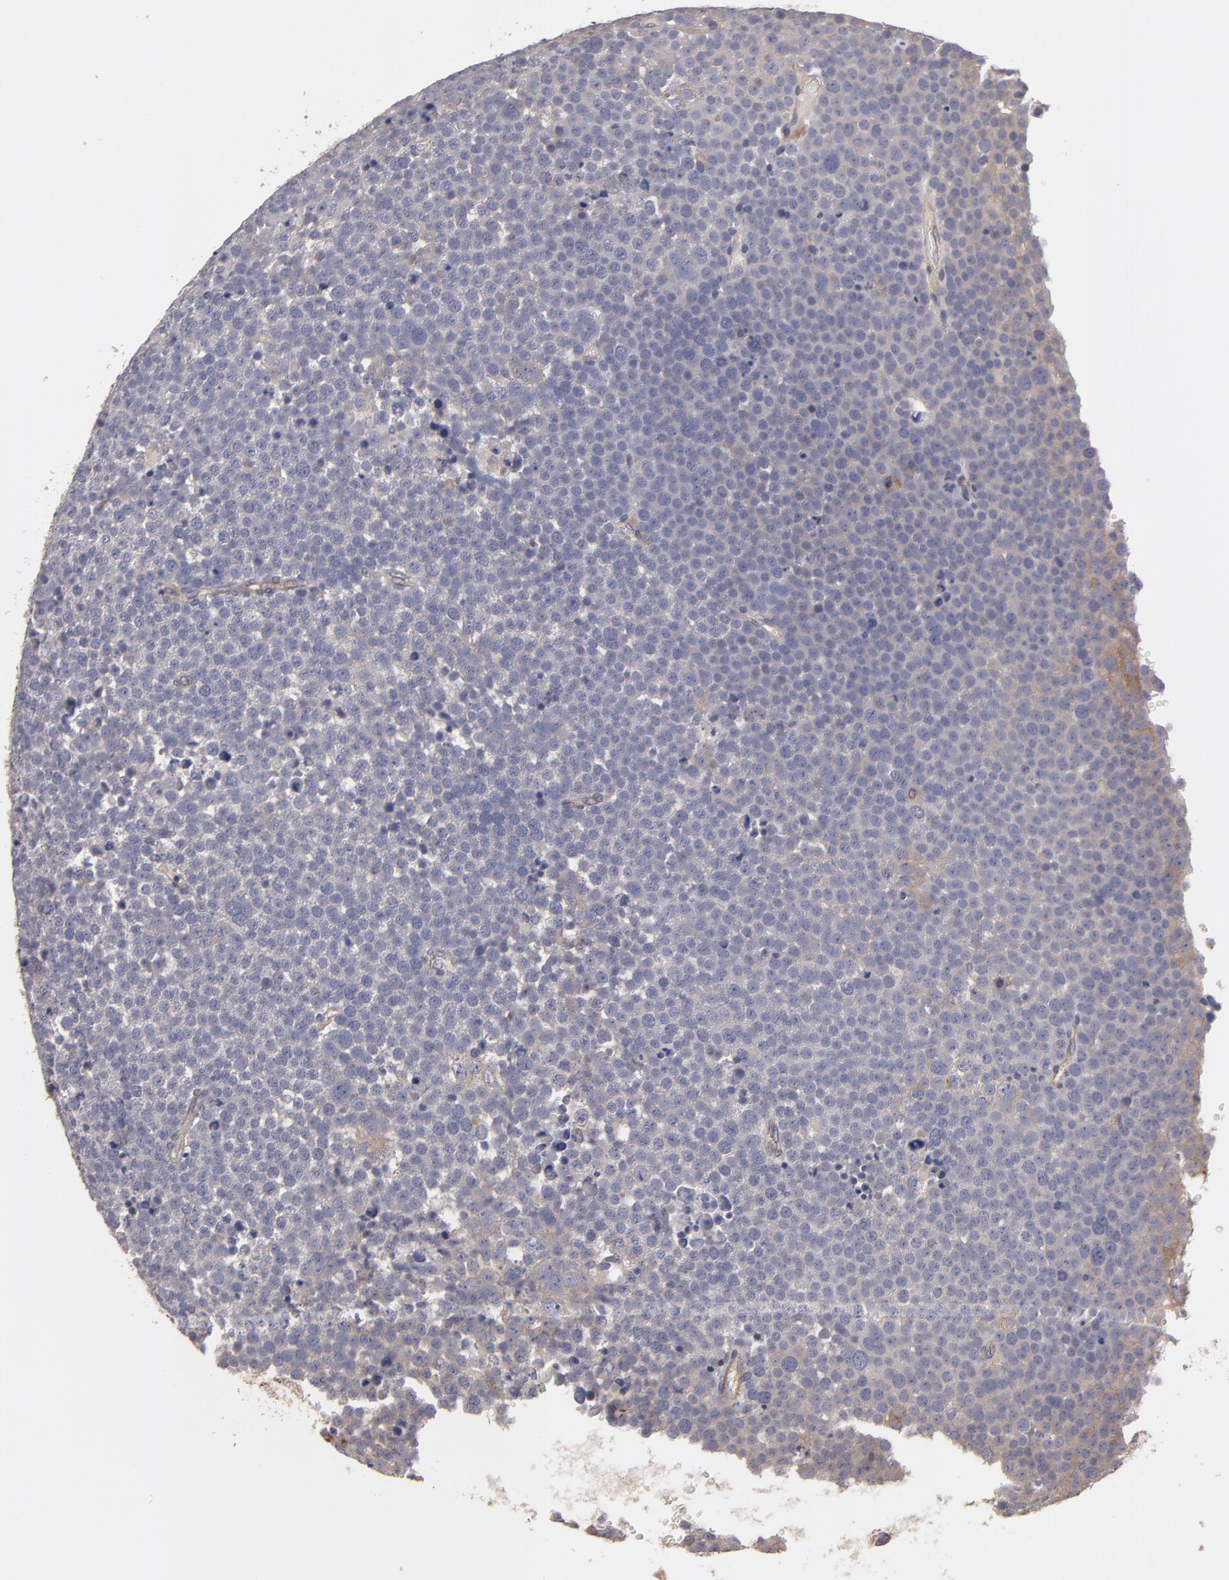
{"staining": {"intensity": "weak", "quantity": "25%-75%", "location": "cytoplasmic/membranous"}, "tissue": "testis cancer", "cell_type": "Tumor cells", "image_type": "cancer", "snomed": [{"axis": "morphology", "description": "Seminoma, NOS"}, {"axis": "topography", "description": "Testis"}], "caption": "A brown stain labels weak cytoplasmic/membranous positivity of a protein in human testis cancer (seminoma) tumor cells.", "gene": "CTSO", "patient": {"sex": "male", "age": 71}}